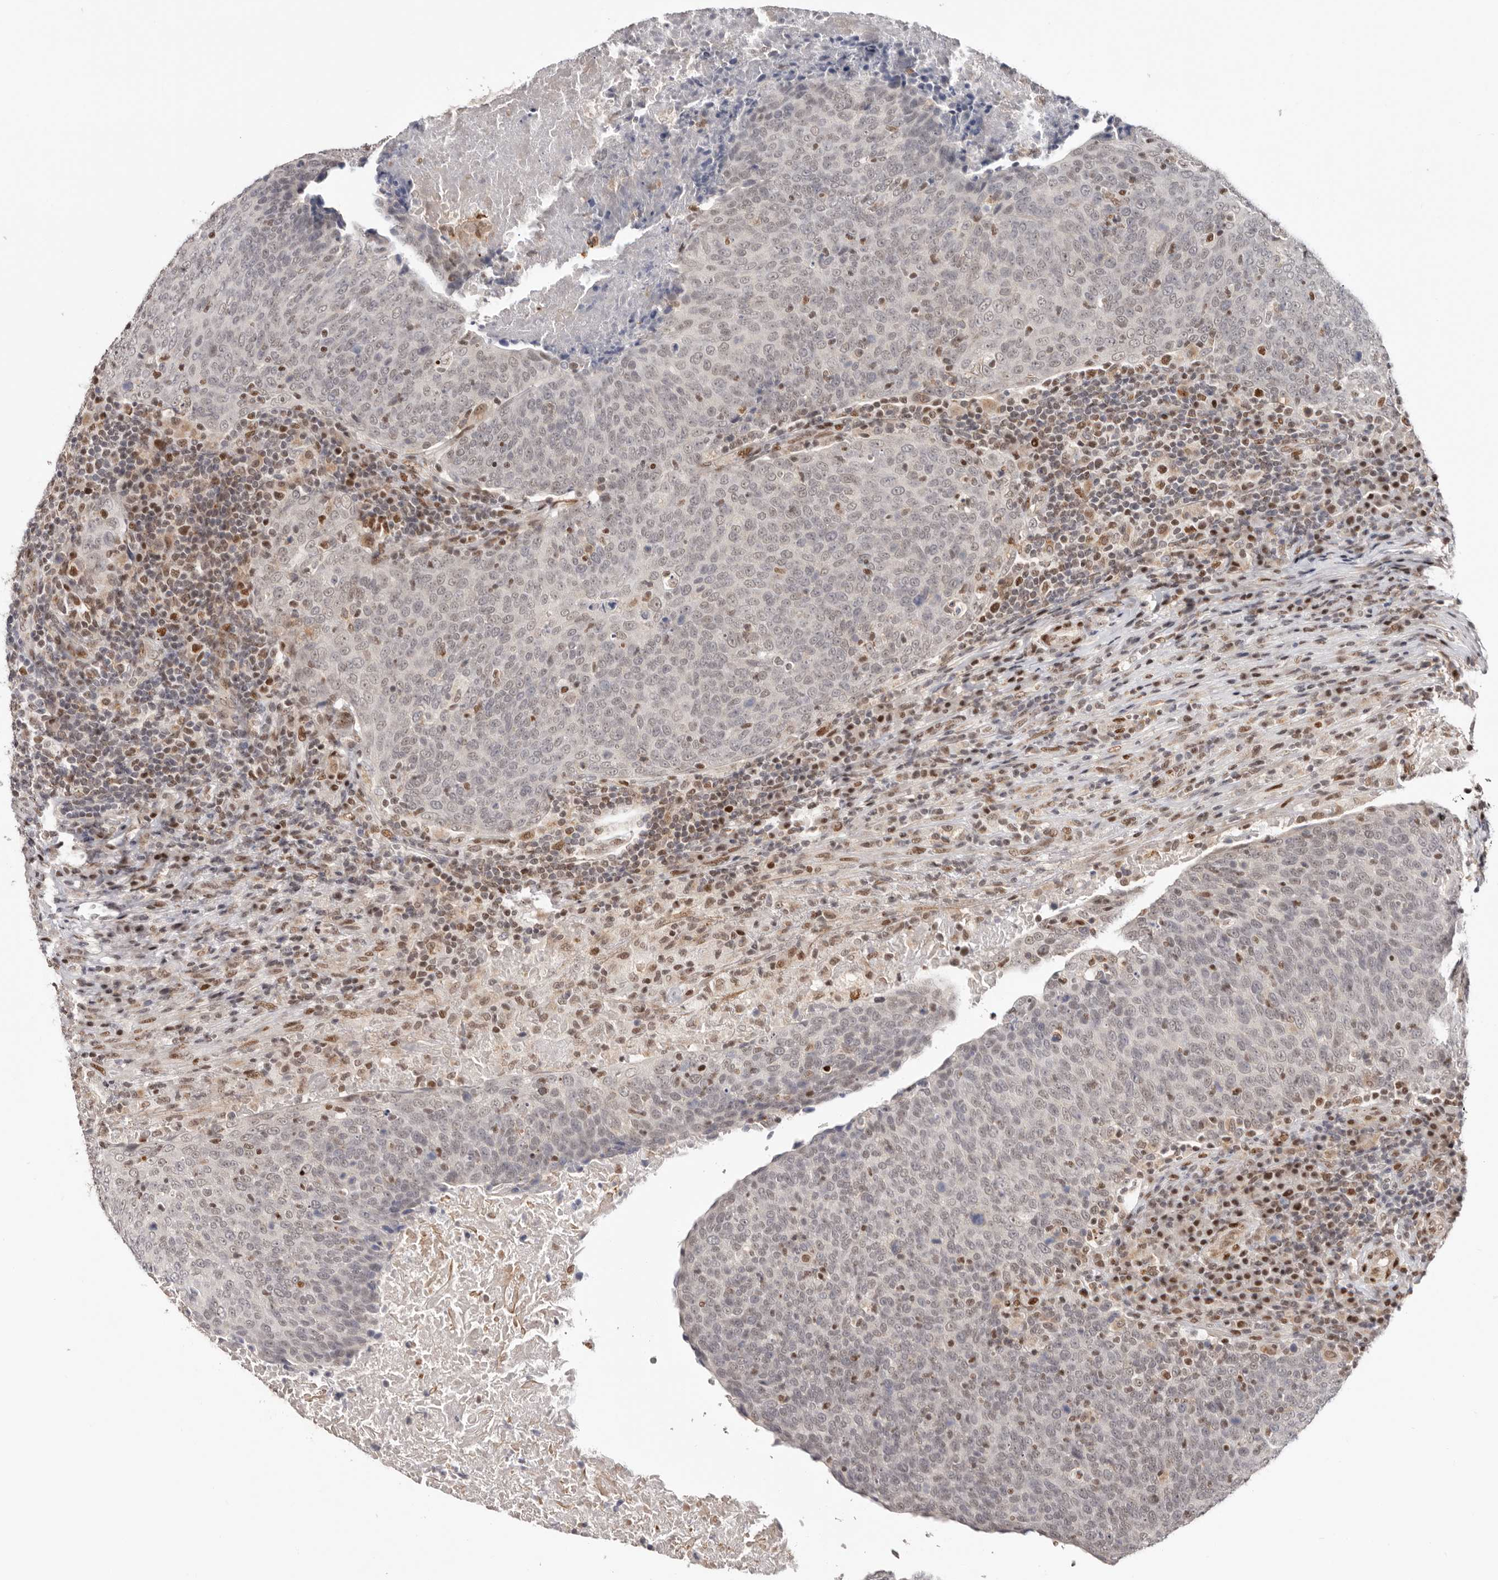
{"staining": {"intensity": "weak", "quantity": "25%-75%", "location": "nuclear"}, "tissue": "head and neck cancer", "cell_type": "Tumor cells", "image_type": "cancer", "snomed": [{"axis": "morphology", "description": "Squamous cell carcinoma, NOS"}, {"axis": "morphology", "description": "Squamous cell carcinoma, metastatic, NOS"}, {"axis": "topography", "description": "Lymph node"}, {"axis": "topography", "description": "Head-Neck"}], "caption": "A micrograph of head and neck cancer (squamous cell carcinoma) stained for a protein shows weak nuclear brown staining in tumor cells. (DAB IHC, brown staining for protein, blue staining for nuclei).", "gene": "SMAD7", "patient": {"sex": "male", "age": 62}}